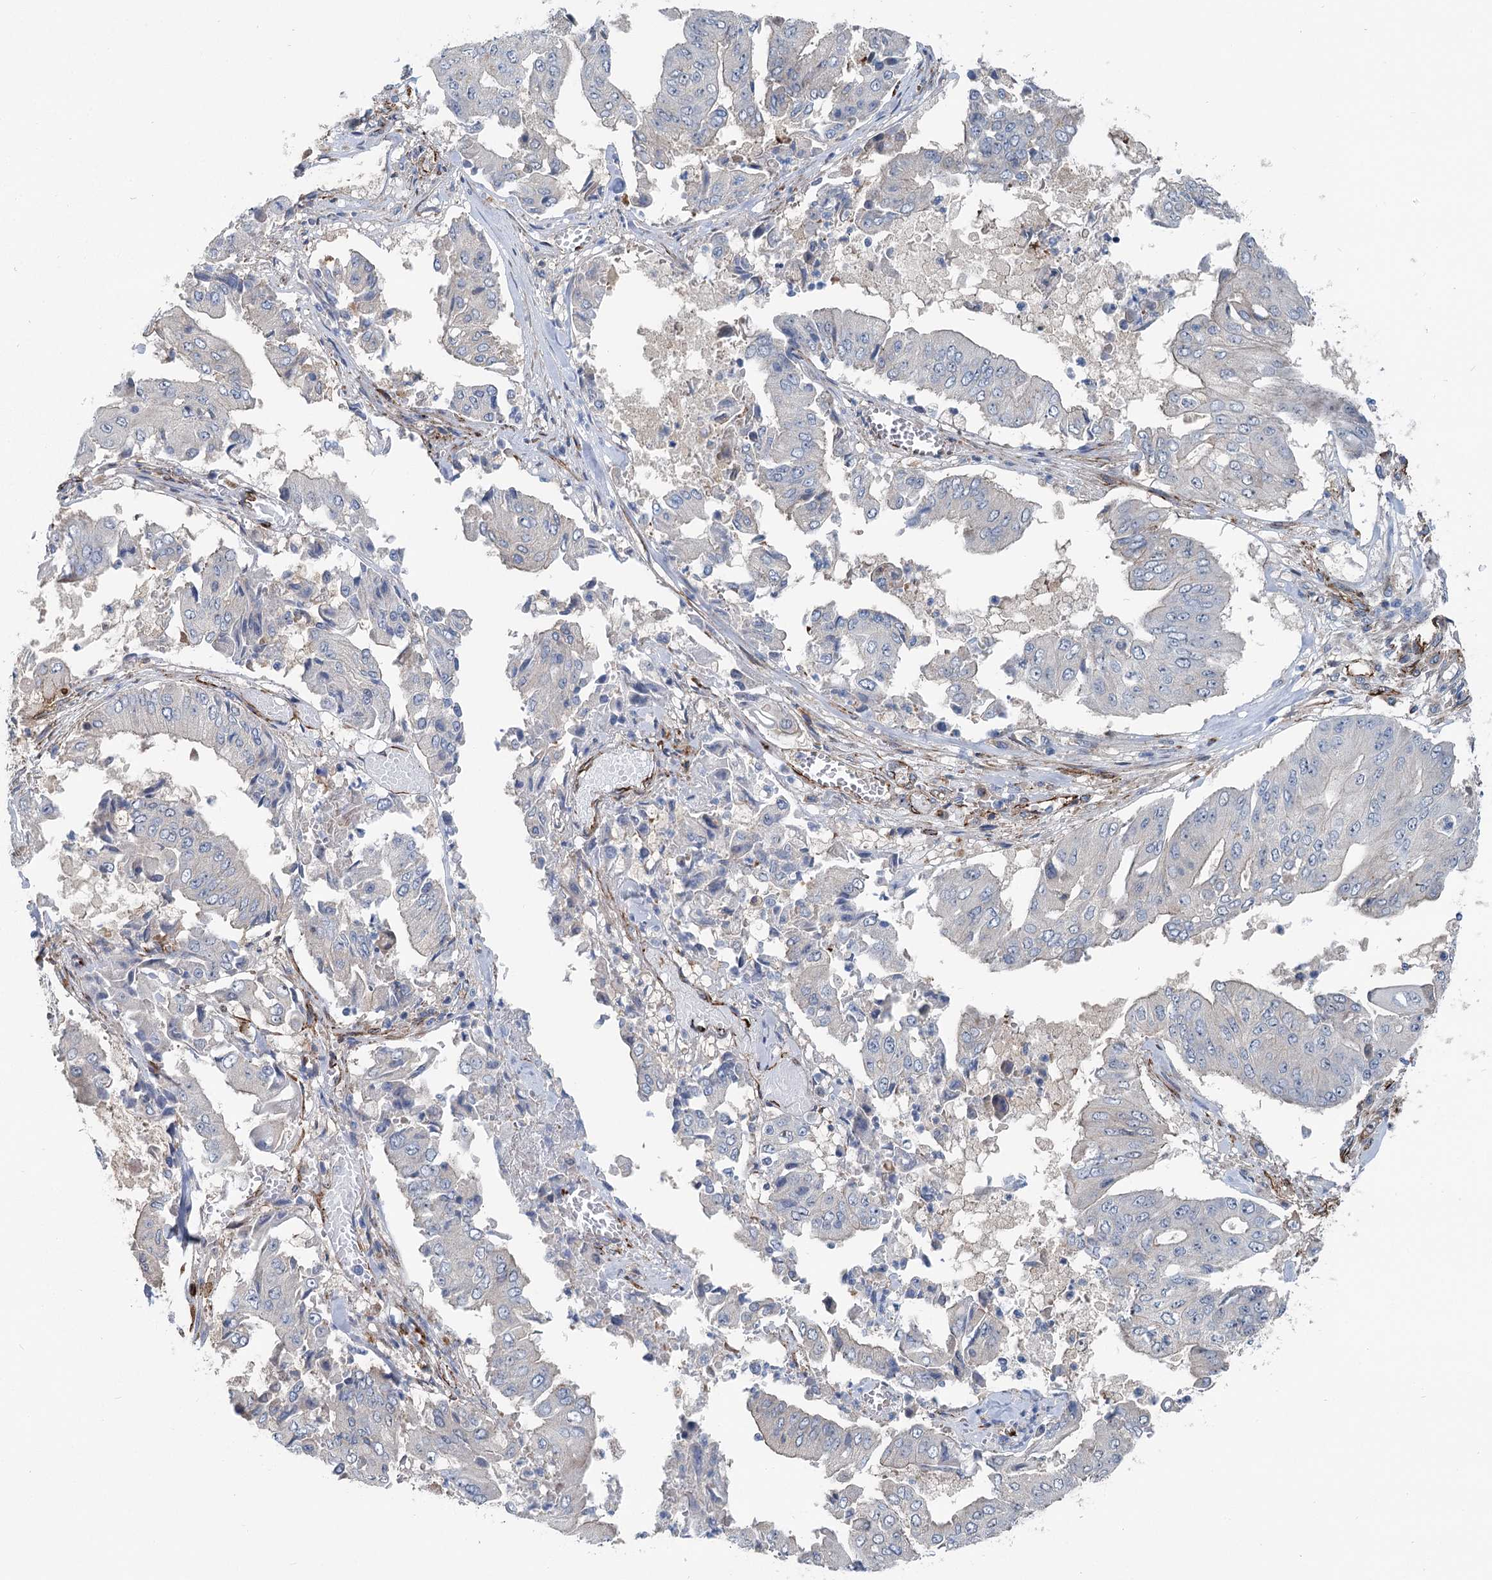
{"staining": {"intensity": "negative", "quantity": "none", "location": "none"}, "tissue": "pancreatic cancer", "cell_type": "Tumor cells", "image_type": "cancer", "snomed": [{"axis": "morphology", "description": "Adenocarcinoma, NOS"}, {"axis": "topography", "description": "Pancreas"}], "caption": "IHC histopathology image of neoplastic tissue: pancreatic cancer stained with DAB (3,3'-diaminobenzidine) displays no significant protein positivity in tumor cells. (Immunohistochemistry (ihc), brightfield microscopy, high magnification).", "gene": "IQSEC1", "patient": {"sex": "female", "age": 77}}